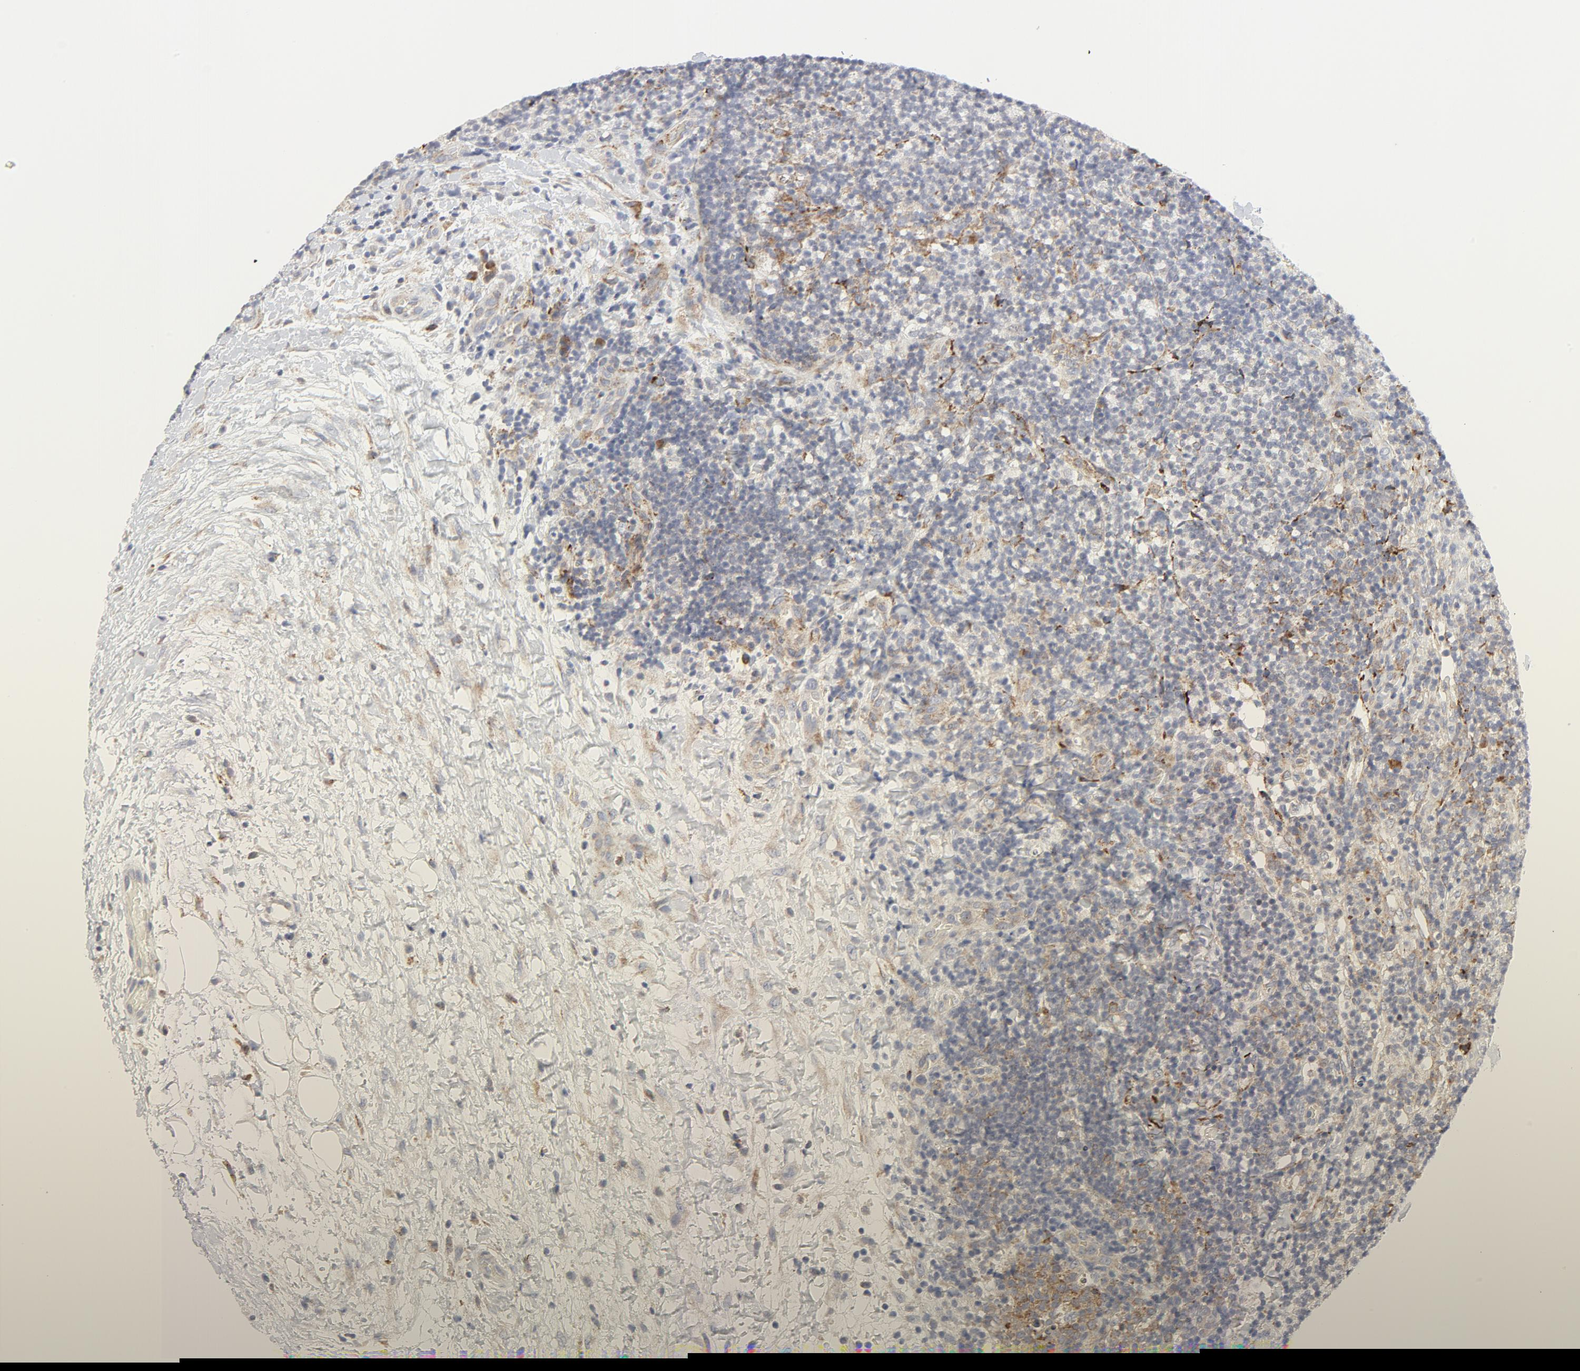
{"staining": {"intensity": "weak", "quantity": "25%-75%", "location": "cytoplasmic/membranous"}, "tissue": "lymphoma", "cell_type": "Tumor cells", "image_type": "cancer", "snomed": [{"axis": "morphology", "description": "Malignant lymphoma, non-Hodgkin's type, Low grade"}, {"axis": "topography", "description": "Lymph node"}], "caption": "This histopathology image exhibits lymphoma stained with IHC to label a protein in brown. The cytoplasmic/membranous of tumor cells show weak positivity for the protein. Nuclei are counter-stained blue.", "gene": "LRP6", "patient": {"sex": "female", "age": 76}}